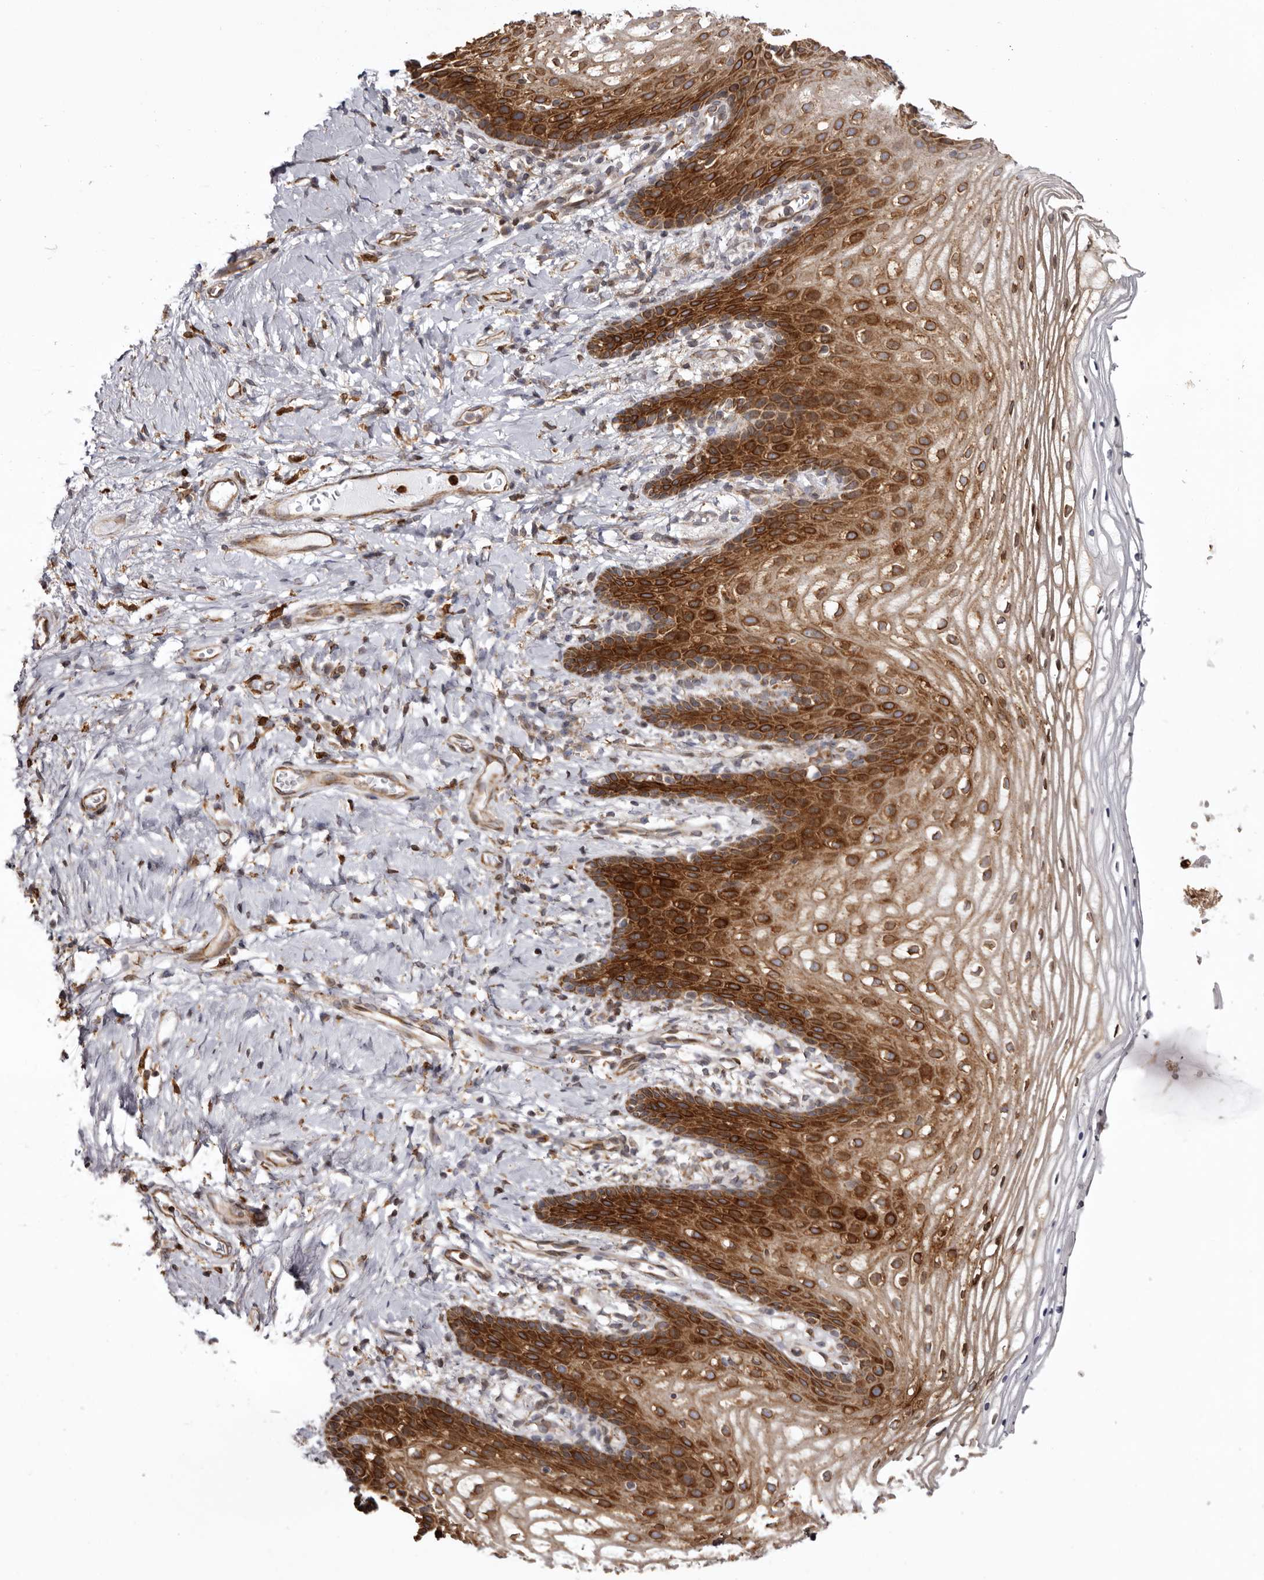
{"staining": {"intensity": "strong", "quantity": ">75%", "location": "cytoplasmic/membranous"}, "tissue": "vagina", "cell_type": "Squamous epithelial cells", "image_type": "normal", "snomed": [{"axis": "morphology", "description": "Normal tissue, NOS"}, {"axis": "topography", "description": "Vagina"}], "caption": "The histopathology image displays staining of benign vagina, revealing strong cytoplasmic/membranous protein expression (brown color) within squamous epithelial cells. (Stains: DAB (3,3'-diaminobenzidine) in brown, nuclei in blue, Microscopy: brightfield microscopy at high magnification).", "gene": "C4orf3", "patient": {"sex": "female", "age": 60}}